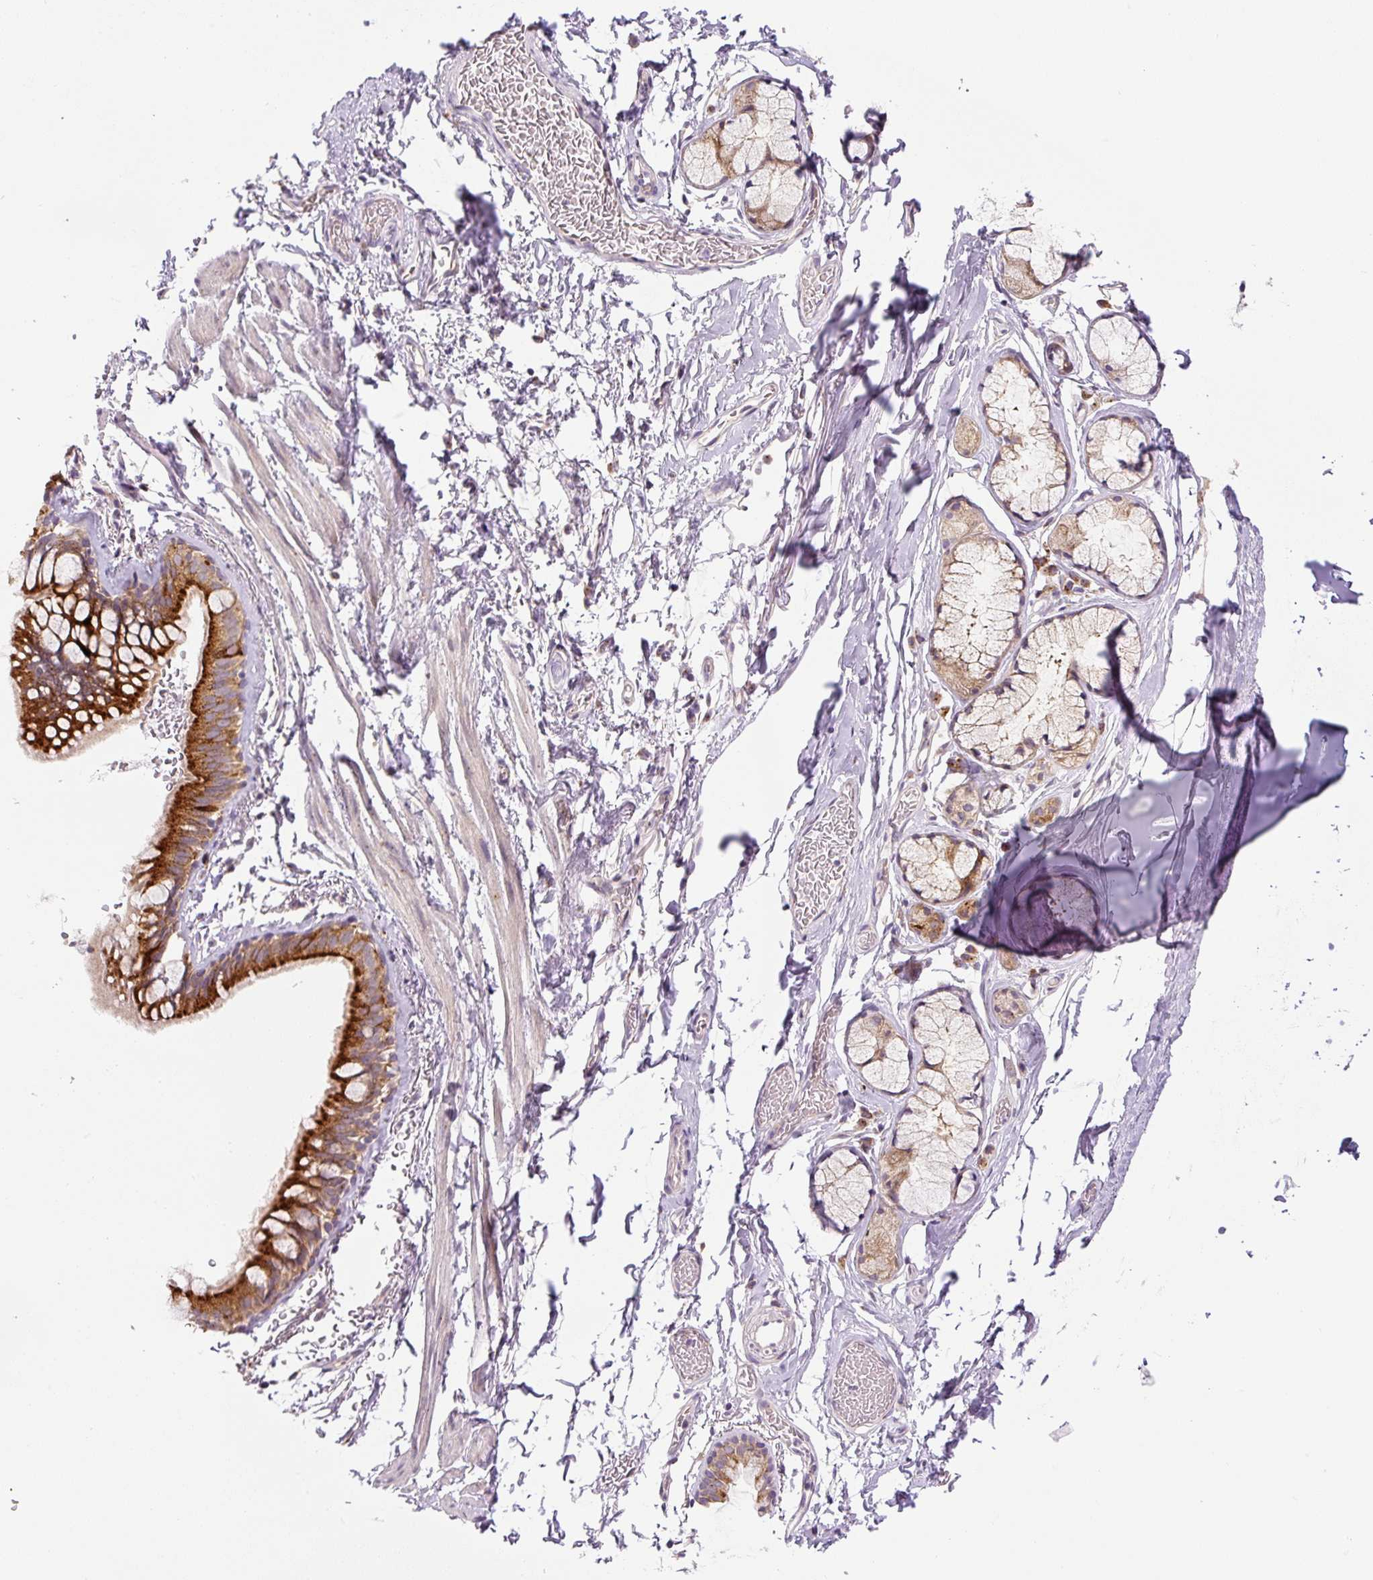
{"staining": {"intensity": "strong", "quantity": "25%-75%", "location": "cytoplasmic/membranous"}, "tissue": "bronchus", "cell_type": "Respiratory epithelial cells", "image_type": "normal", "snomed": [{"axis": "morphology", "description": "Normal tissue, NOS"}, {"axis": "topography", "description": "Bronchus"}], "caption": "Strong cytoplasmic/membranous protein positivity is seen in approximately 25%-75% of respiratory epithelial cells in bronchus.", "gene": "PCM1", "patient": {"sex": "male", "age": 67}}